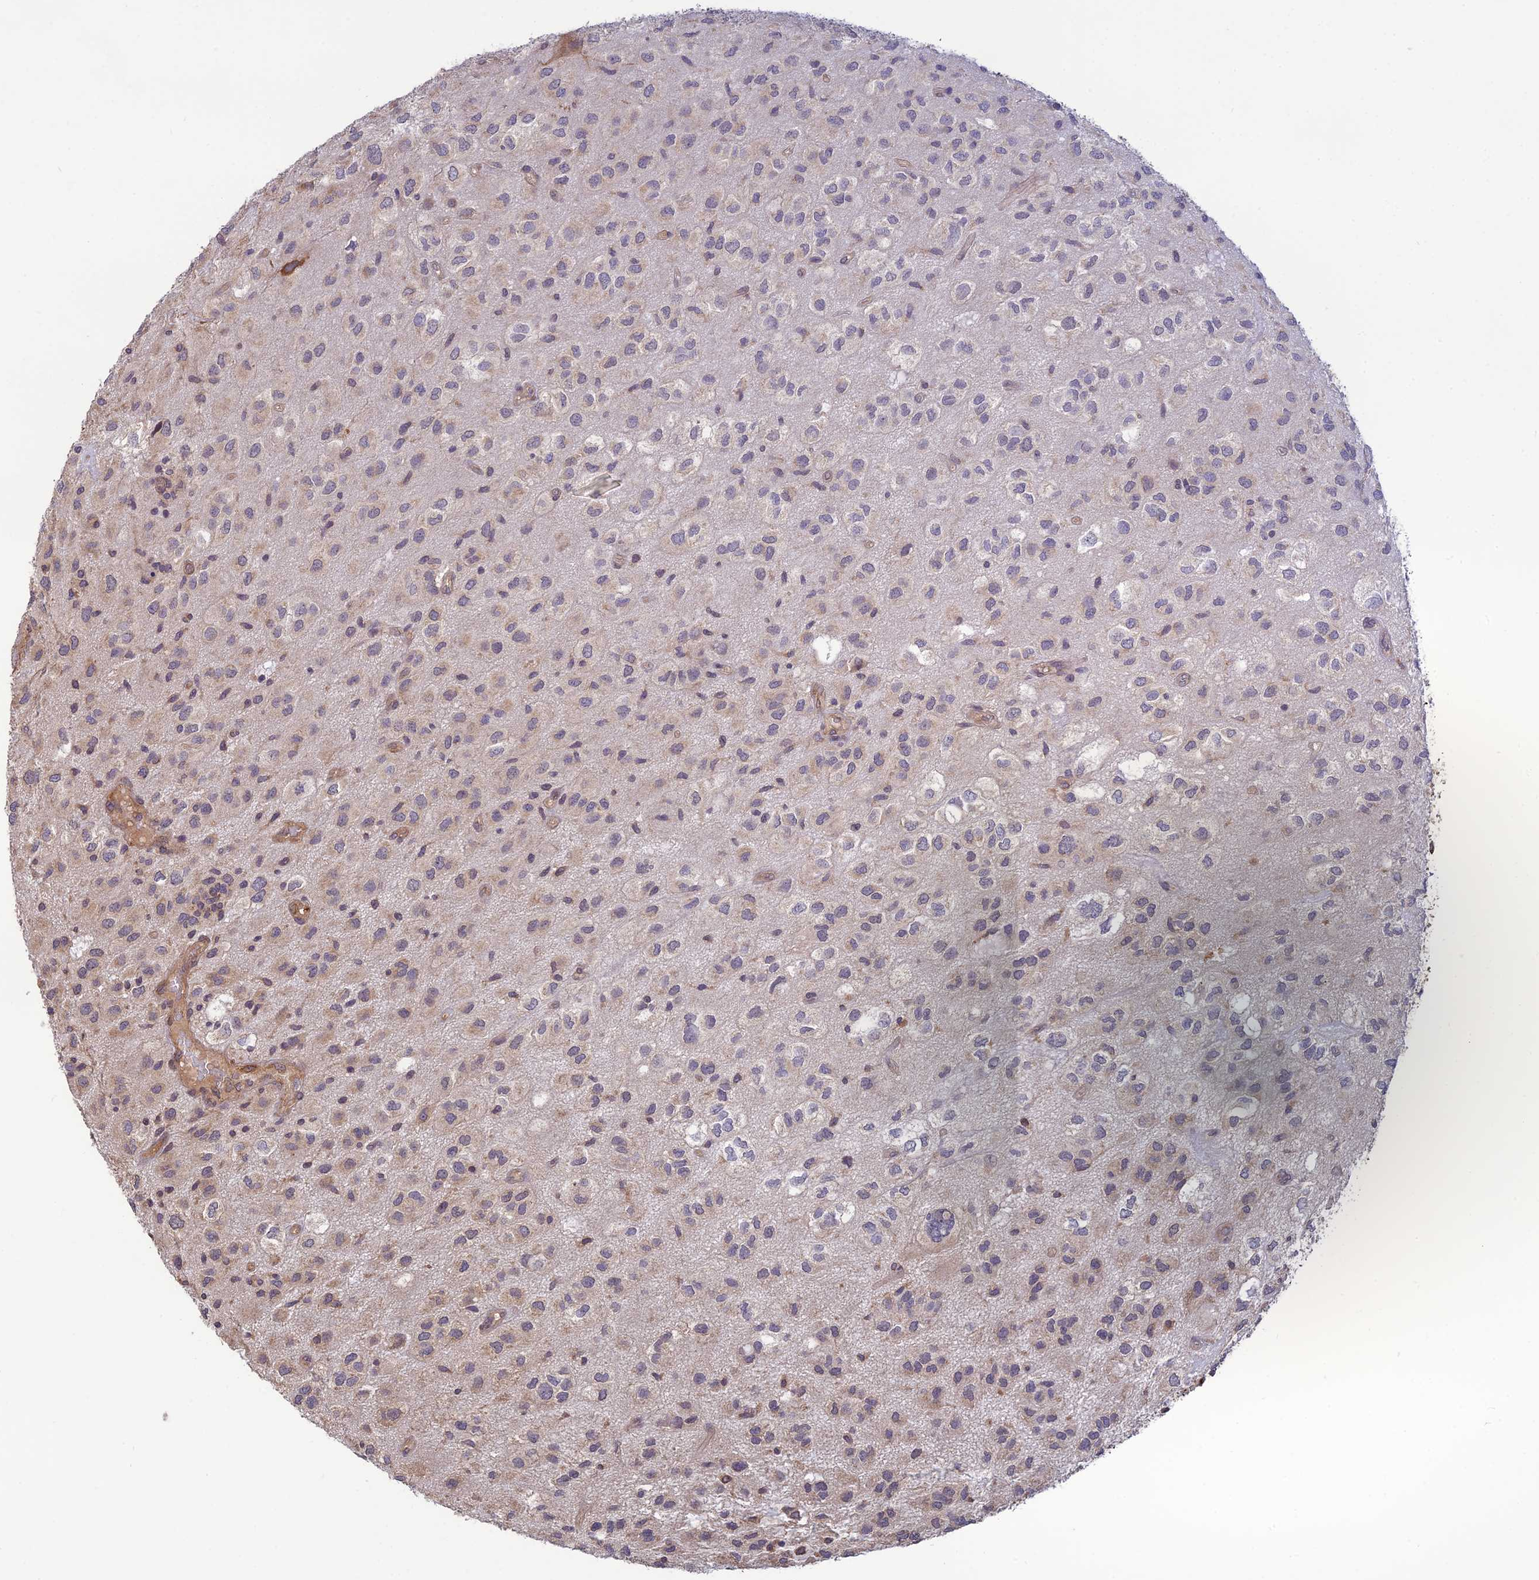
{"staining": {"intensity": "moderate", "quantity": "25%-75%", "location": "cytoplasmic/membranous"}, "tissue": "glioma", "cell_type": "Tumor cells", "image_type": "cancer", "snomed": [{"axis": "morphology", "description": "Glioma, malignant, Low grade"}, {"axis": "topography", "description": "Brain"}], "caption": "Immunohistochemistry staining of malignant glioma (low-grade), which shows medium levels of moderate cytoplasmic/membranous positivity in approximately 25%-75% of tumor cells indicating moderate cytoplasmic/membranous protein expression. The staining was performed using DAB (3,3'-diaminobenzidine) (brown) for protein detection and nuclei were counterstained in hematoxylin (blue).", "gene": "MRNIP", "patient": {"sex": "male", "age": 66}}